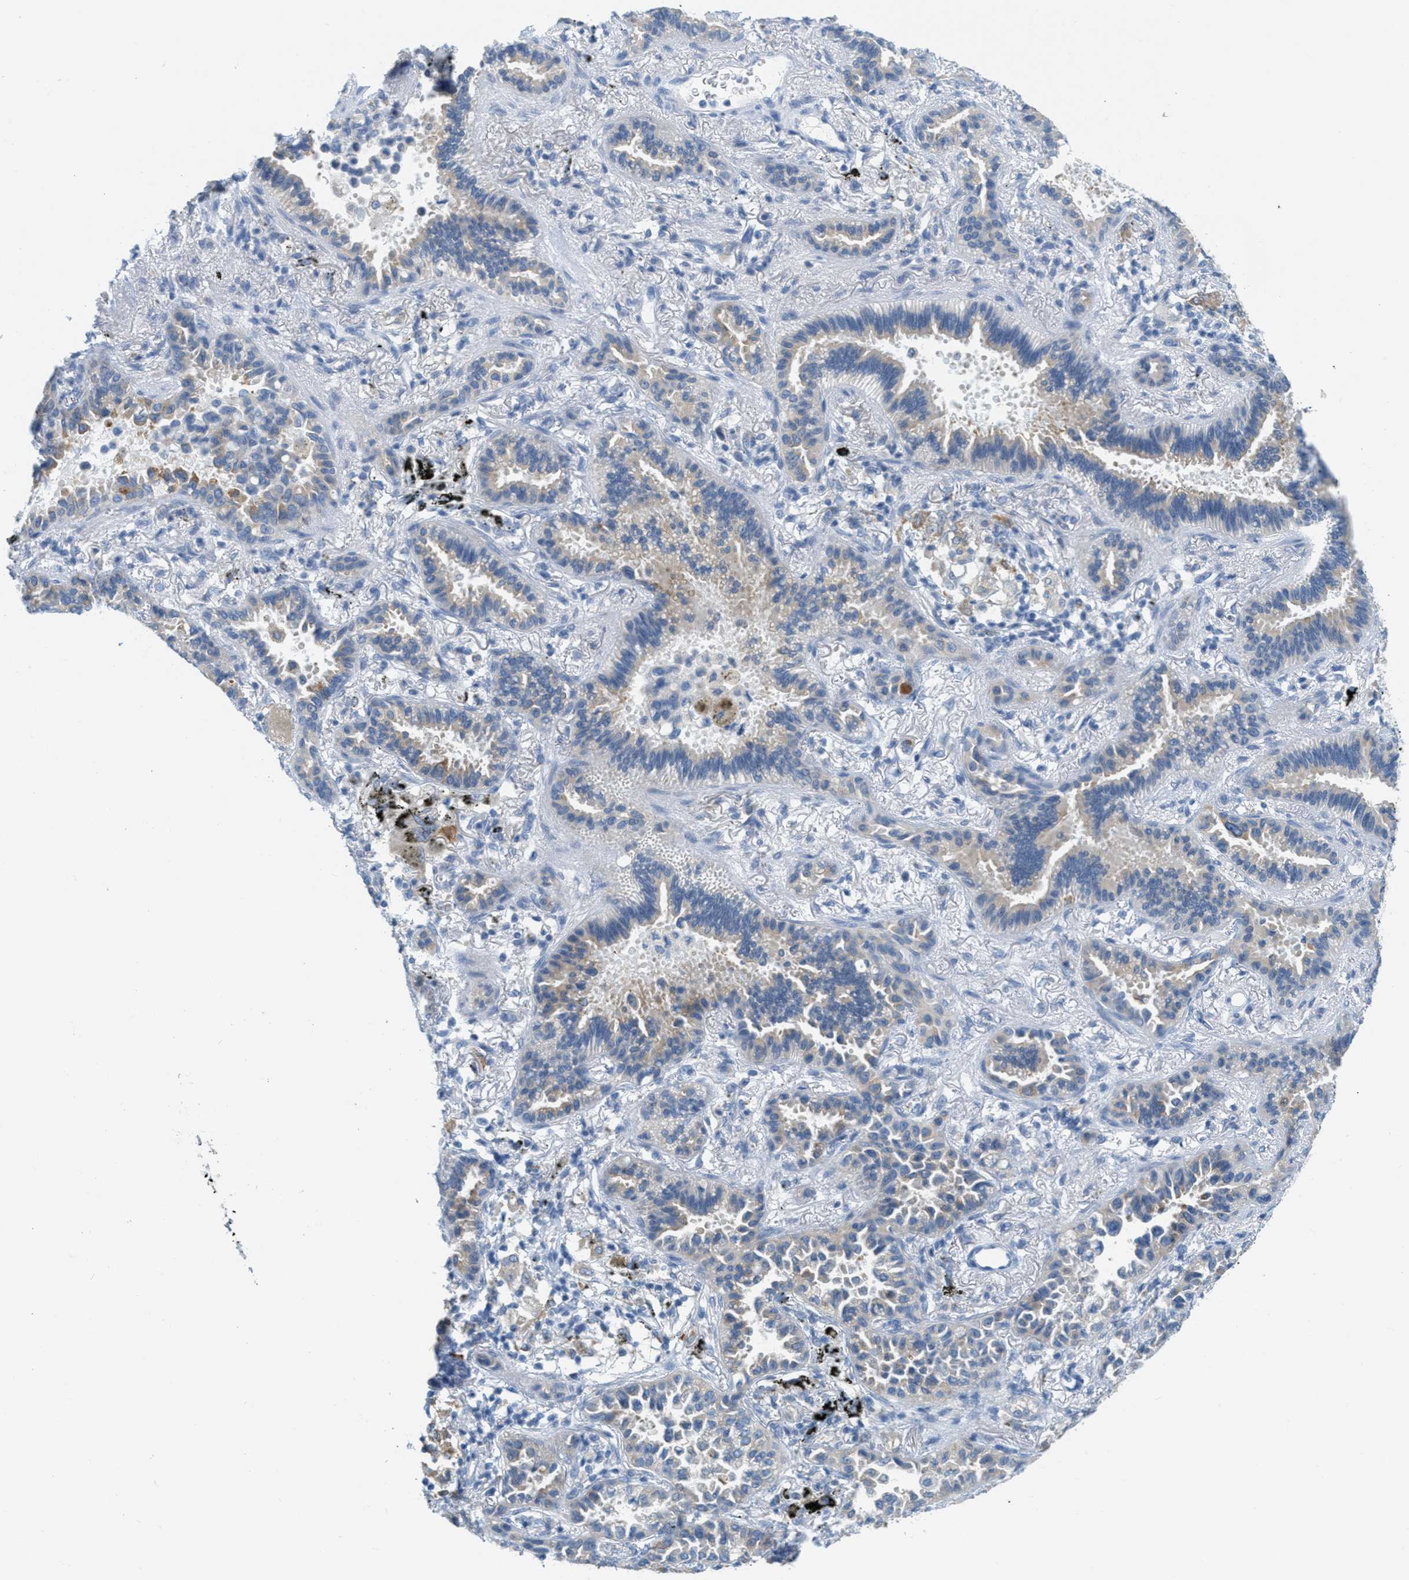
{"staining": {"intensity": "moderate", "quantity": "<25%", "location": "cytoplasmic/membranous"}, "tissue": "lung cancer", "cell_type": "Tumor cells", "image_type": "cancer", "snomed": [{"axis": "morphology", "description": "Normal tissue, NOS"}, {"axis": "morphology", "description": "Adenocarcinoma, NOS"}, {"axis": "topography", "description": "Lung"}], "caption": "A micrograph of human lung cancer (adenocarcinoma) stained for a protein shows moderate cytoplasmic/membranous brown staining in tumor cells.", "gene": "TEX264", "patient": {"sex": "male", "age": 59}}